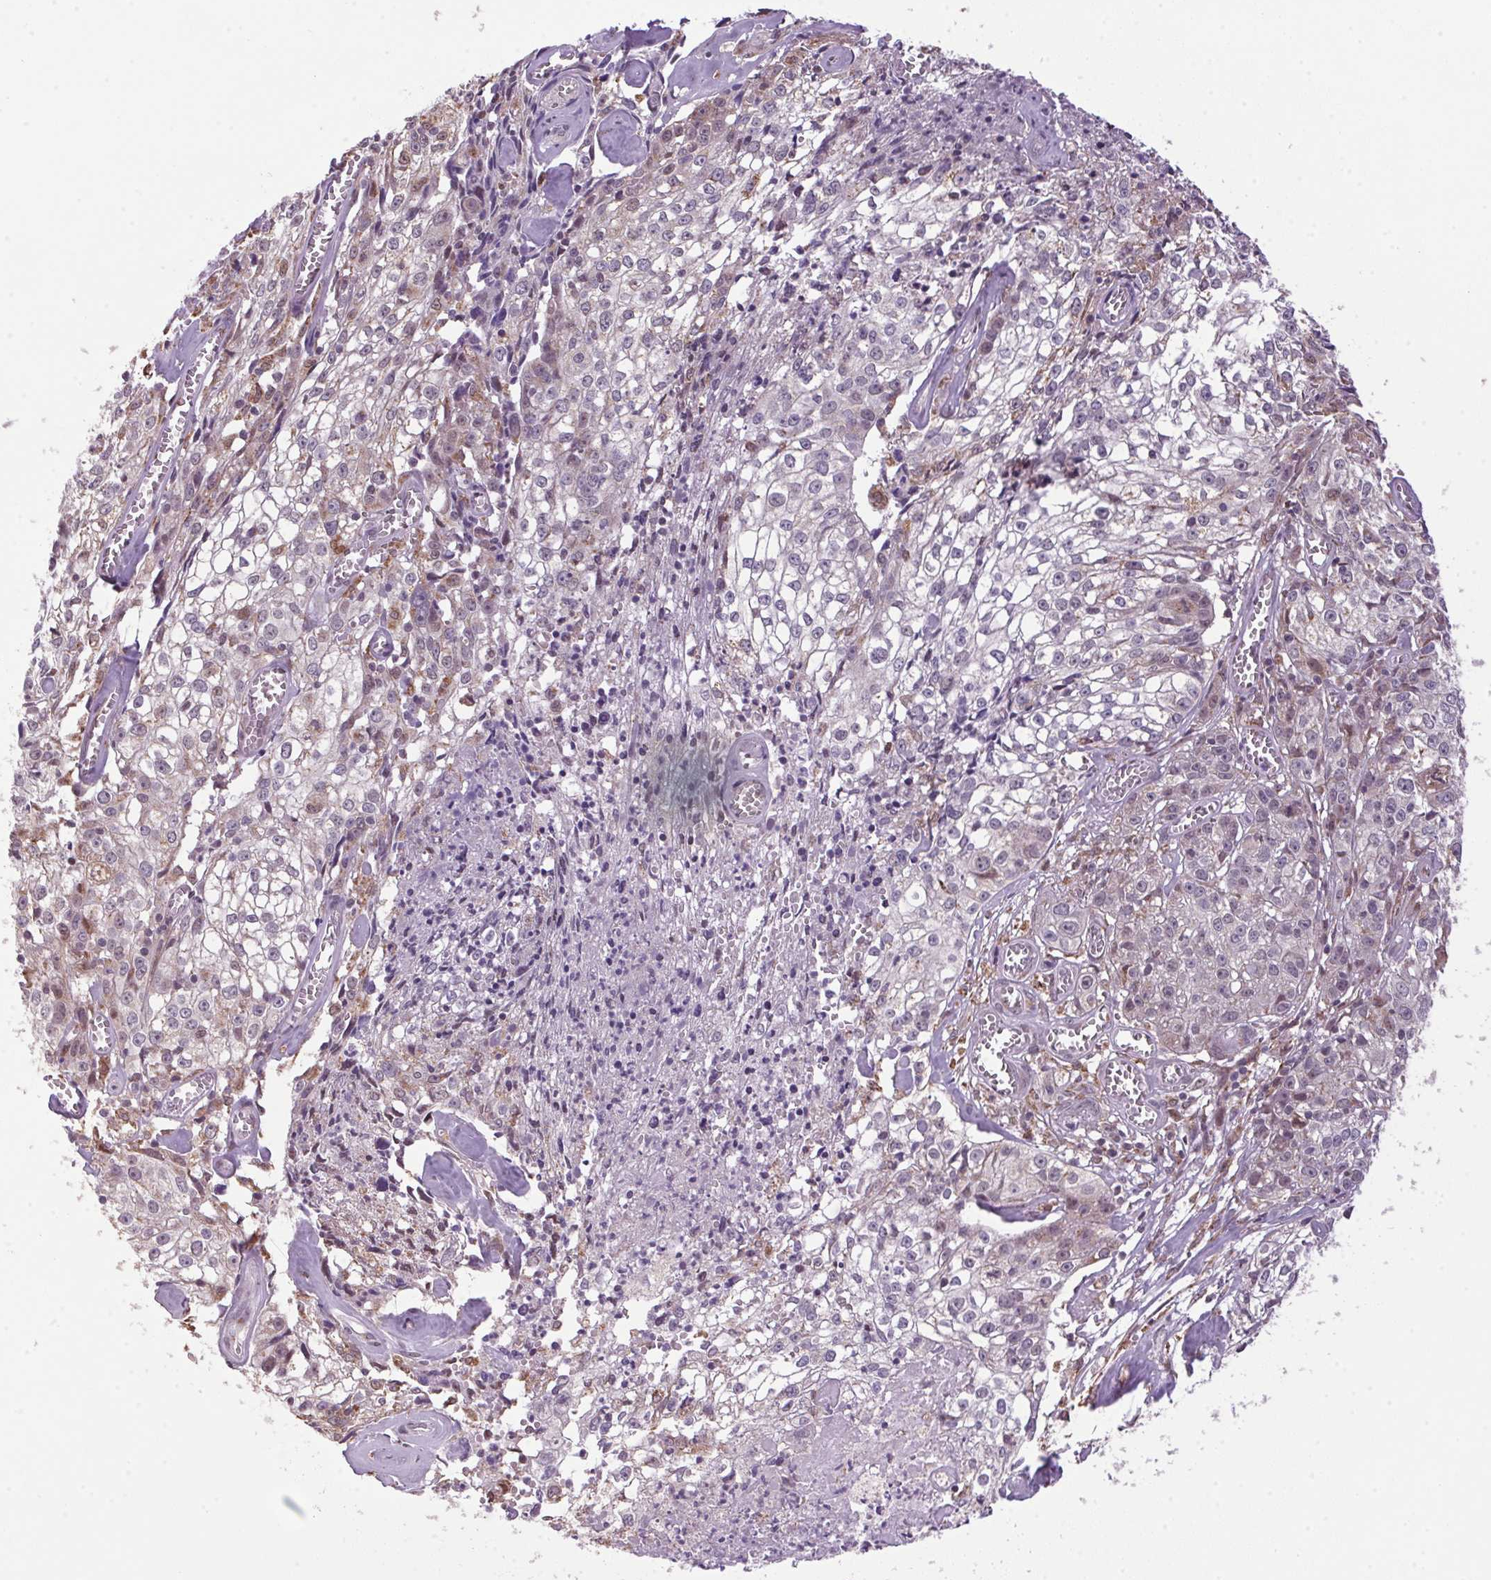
{"staining": {"intensity": "negative", "quantity": "none", "location": "none"}, "tissue": "cervical cancer", "cell_type": "Tumor cells", "image_type": "cancer", "snomed": [{"axis": "morphology", "description": "Squamous cell carcinoma, NOS"}, {"axis": "topography", "description": "Cervix"}], "caption": "Tumor cells are negative for brown protein staining in cervical cancer.", "gene": "AKR1E2", "patient": {"sex": "female", "age": 85}}